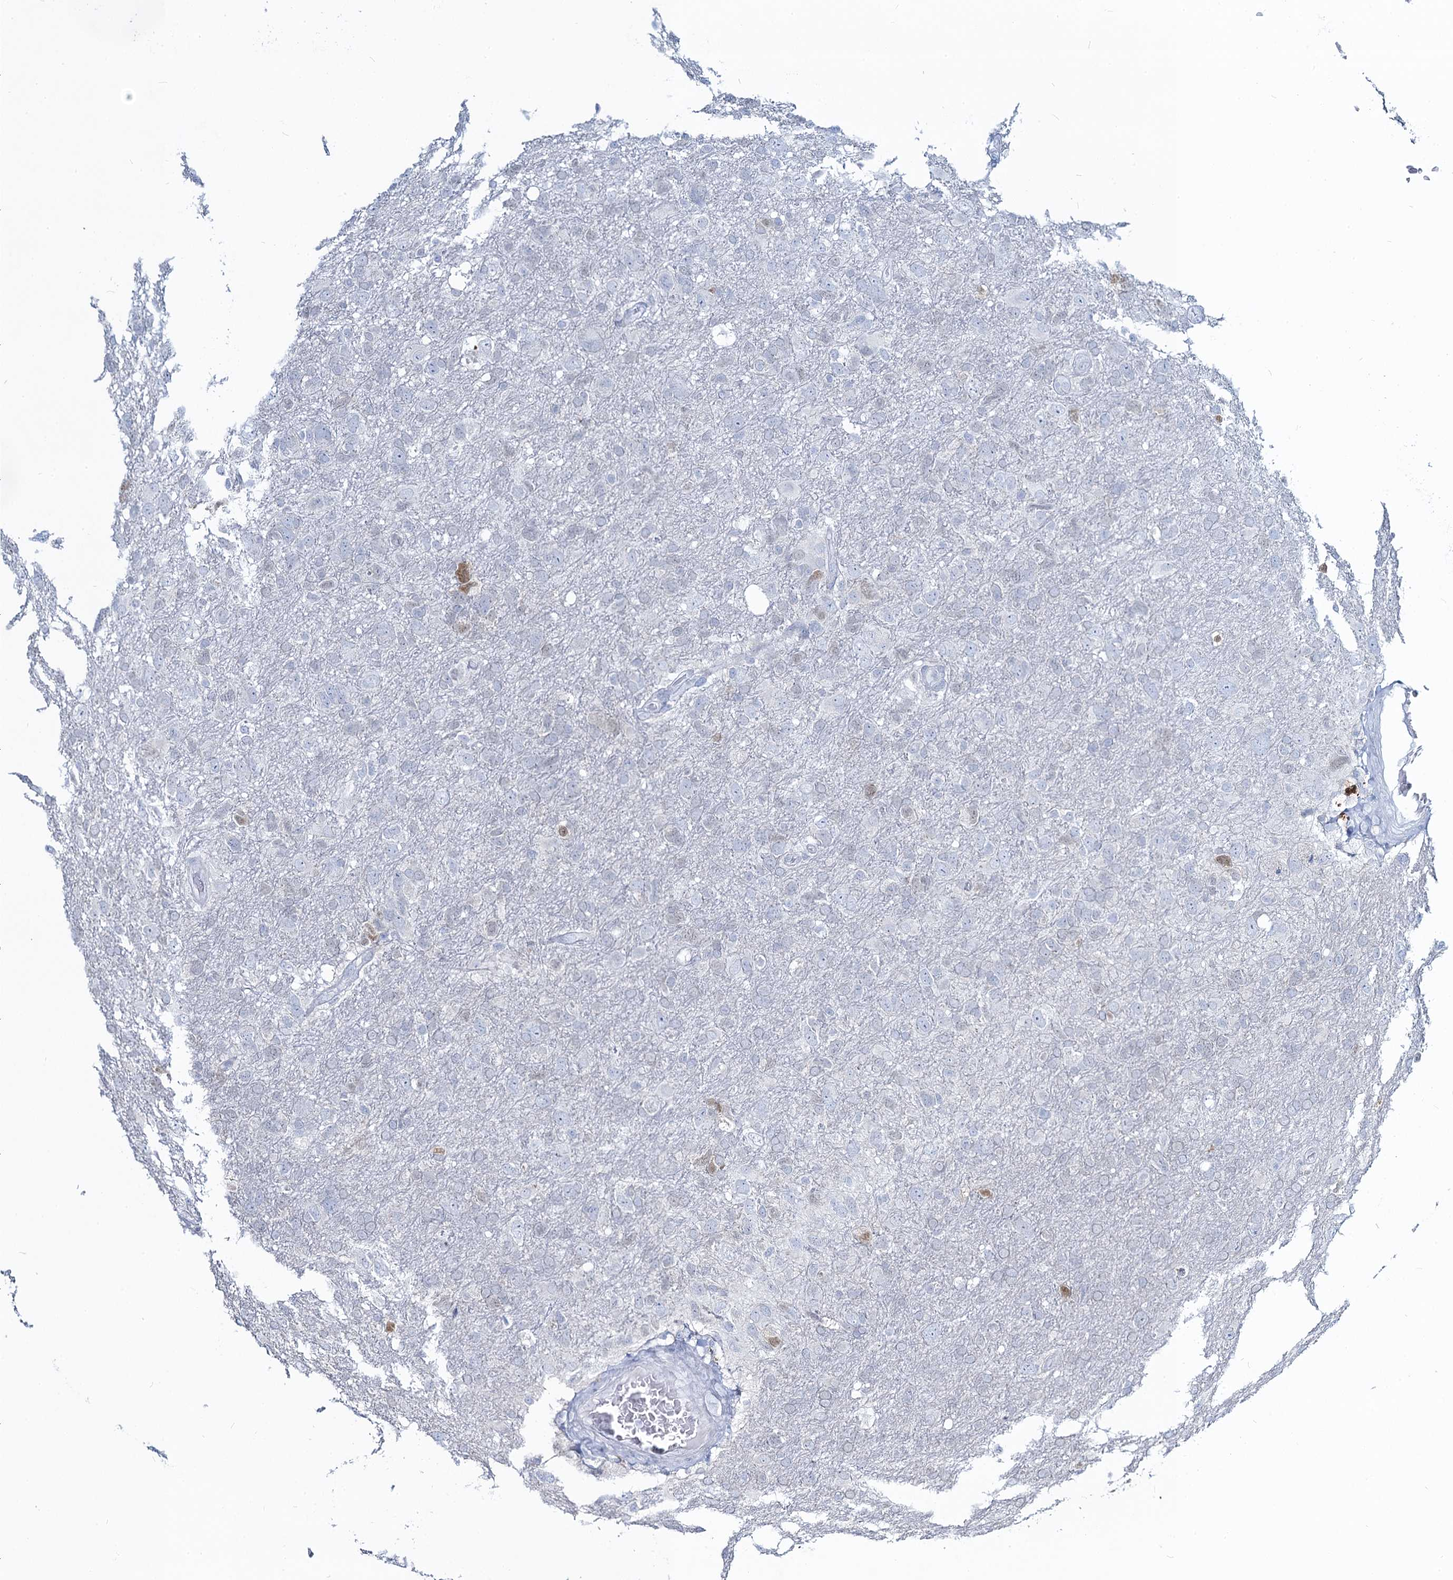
{"staining": {"intensity": "negative", "quantity": "none", "location": "none"}, "tissue": "glioma", "cell_type": "Tumor cells", "image_type": "cancer", "snomed": [{"axis": "morphology", "description": "Glioma, malignant, High grade"}, {"axis": "topography", "description": "Brain"}], "caption": "Histopathology image shows no significant protein staining in tumor cells of malignant high-grade glioma.", "gene": "TOX3", "patient": {"sex": "male", "age": 61}}